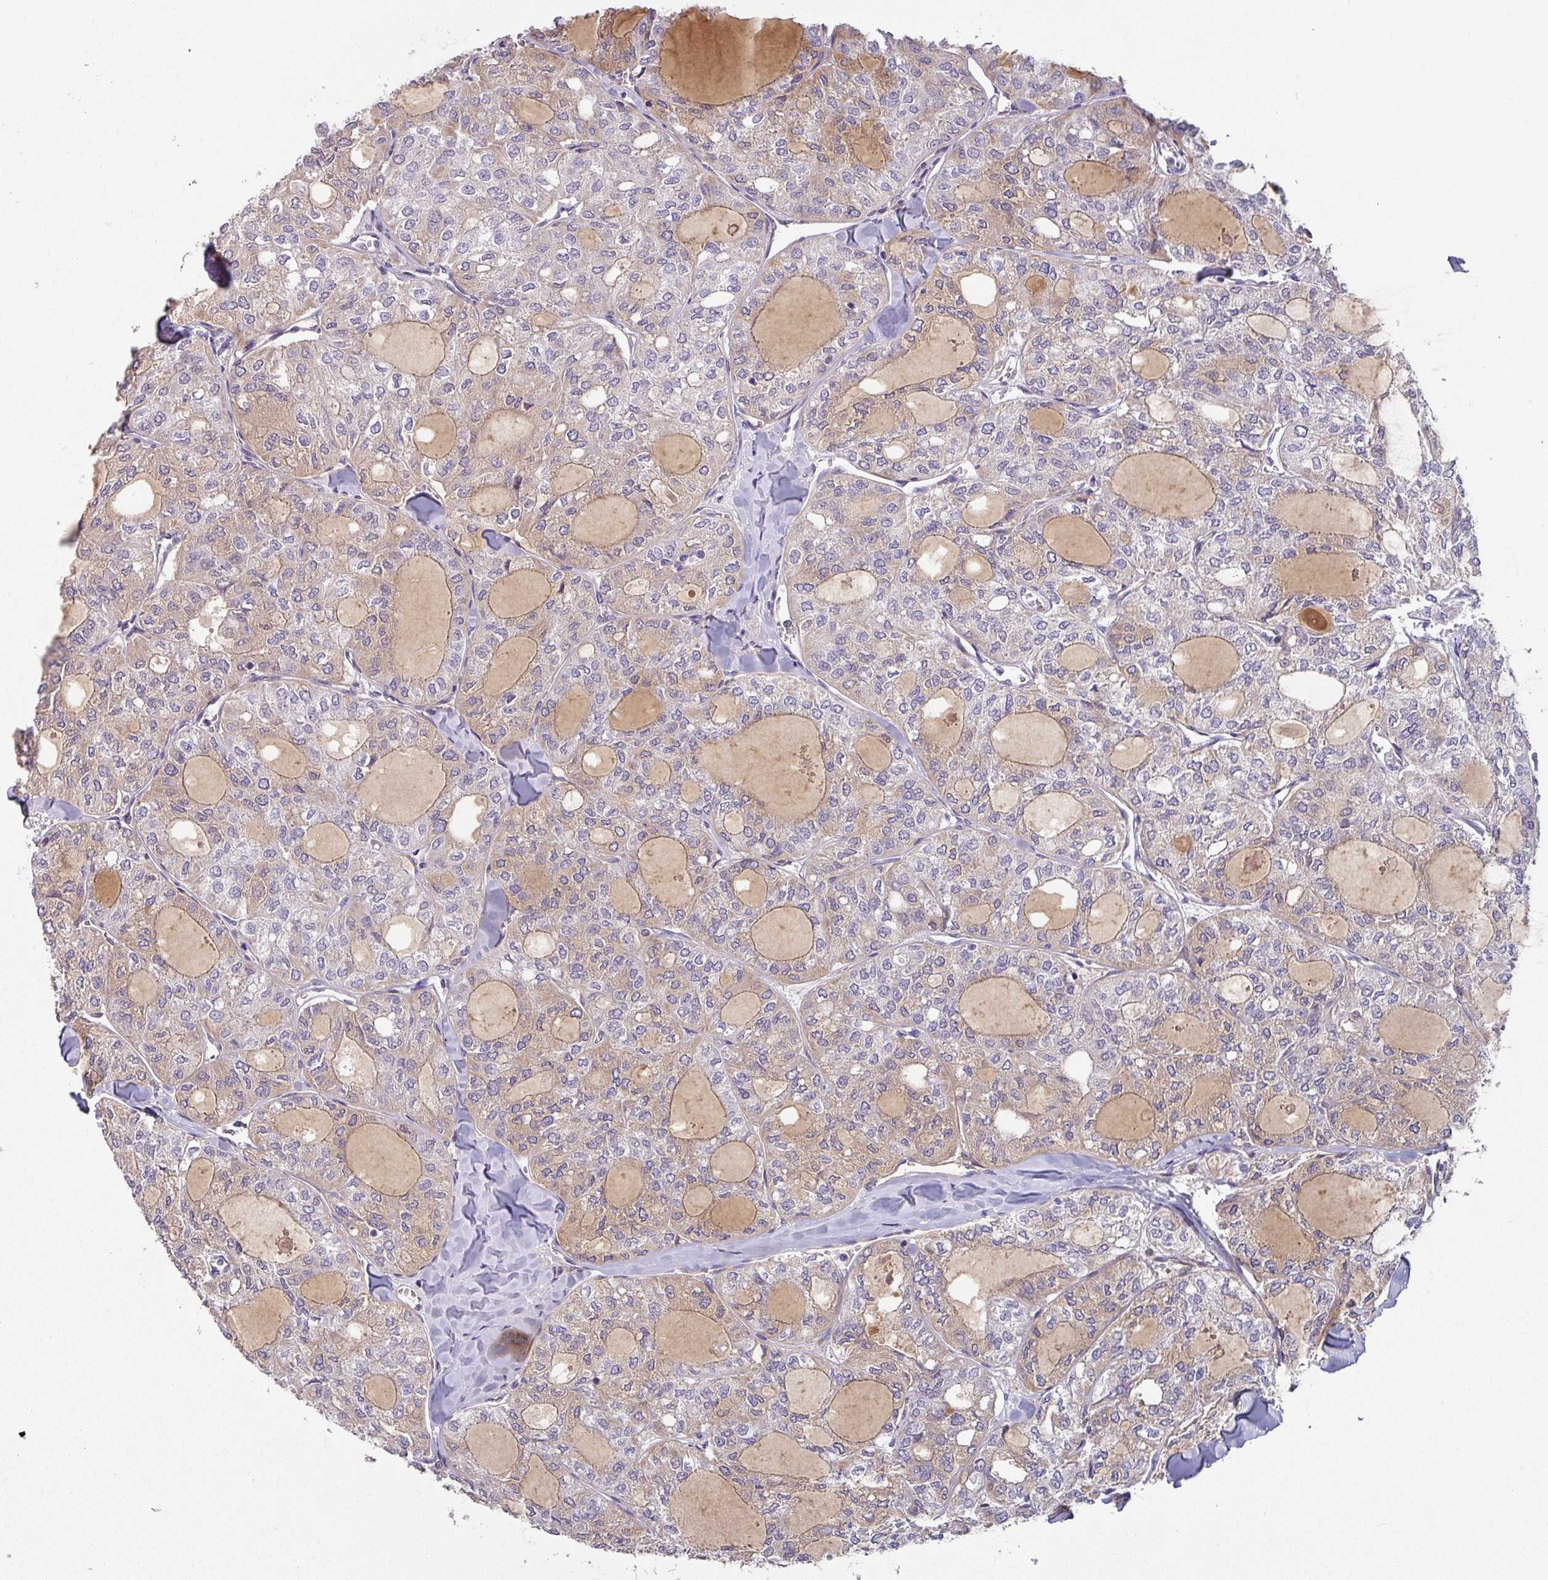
{"staining": {"intensity": "weak", "quantity": "<25%", "location": "cytoplasmic/membranous"}, "tissue": "thyroid cancer", "cell_type": "Tumor cells", "image_type": "cancer", "snomed": [{"axis": "morphology", "description": "Follicular adenoma carcinoma, NOS"}, {"axis": "topography", "description": "Thyroid gland"}], "caption": "DAB (3,3'-diaminobenzidine) immunohistochemical staining of human thyroid follicular adenoma carcinoma exhibits no significant positivity in tumor cells.", "gene": "KLHL3", "patient": {"sex": "male", "age": 75}}